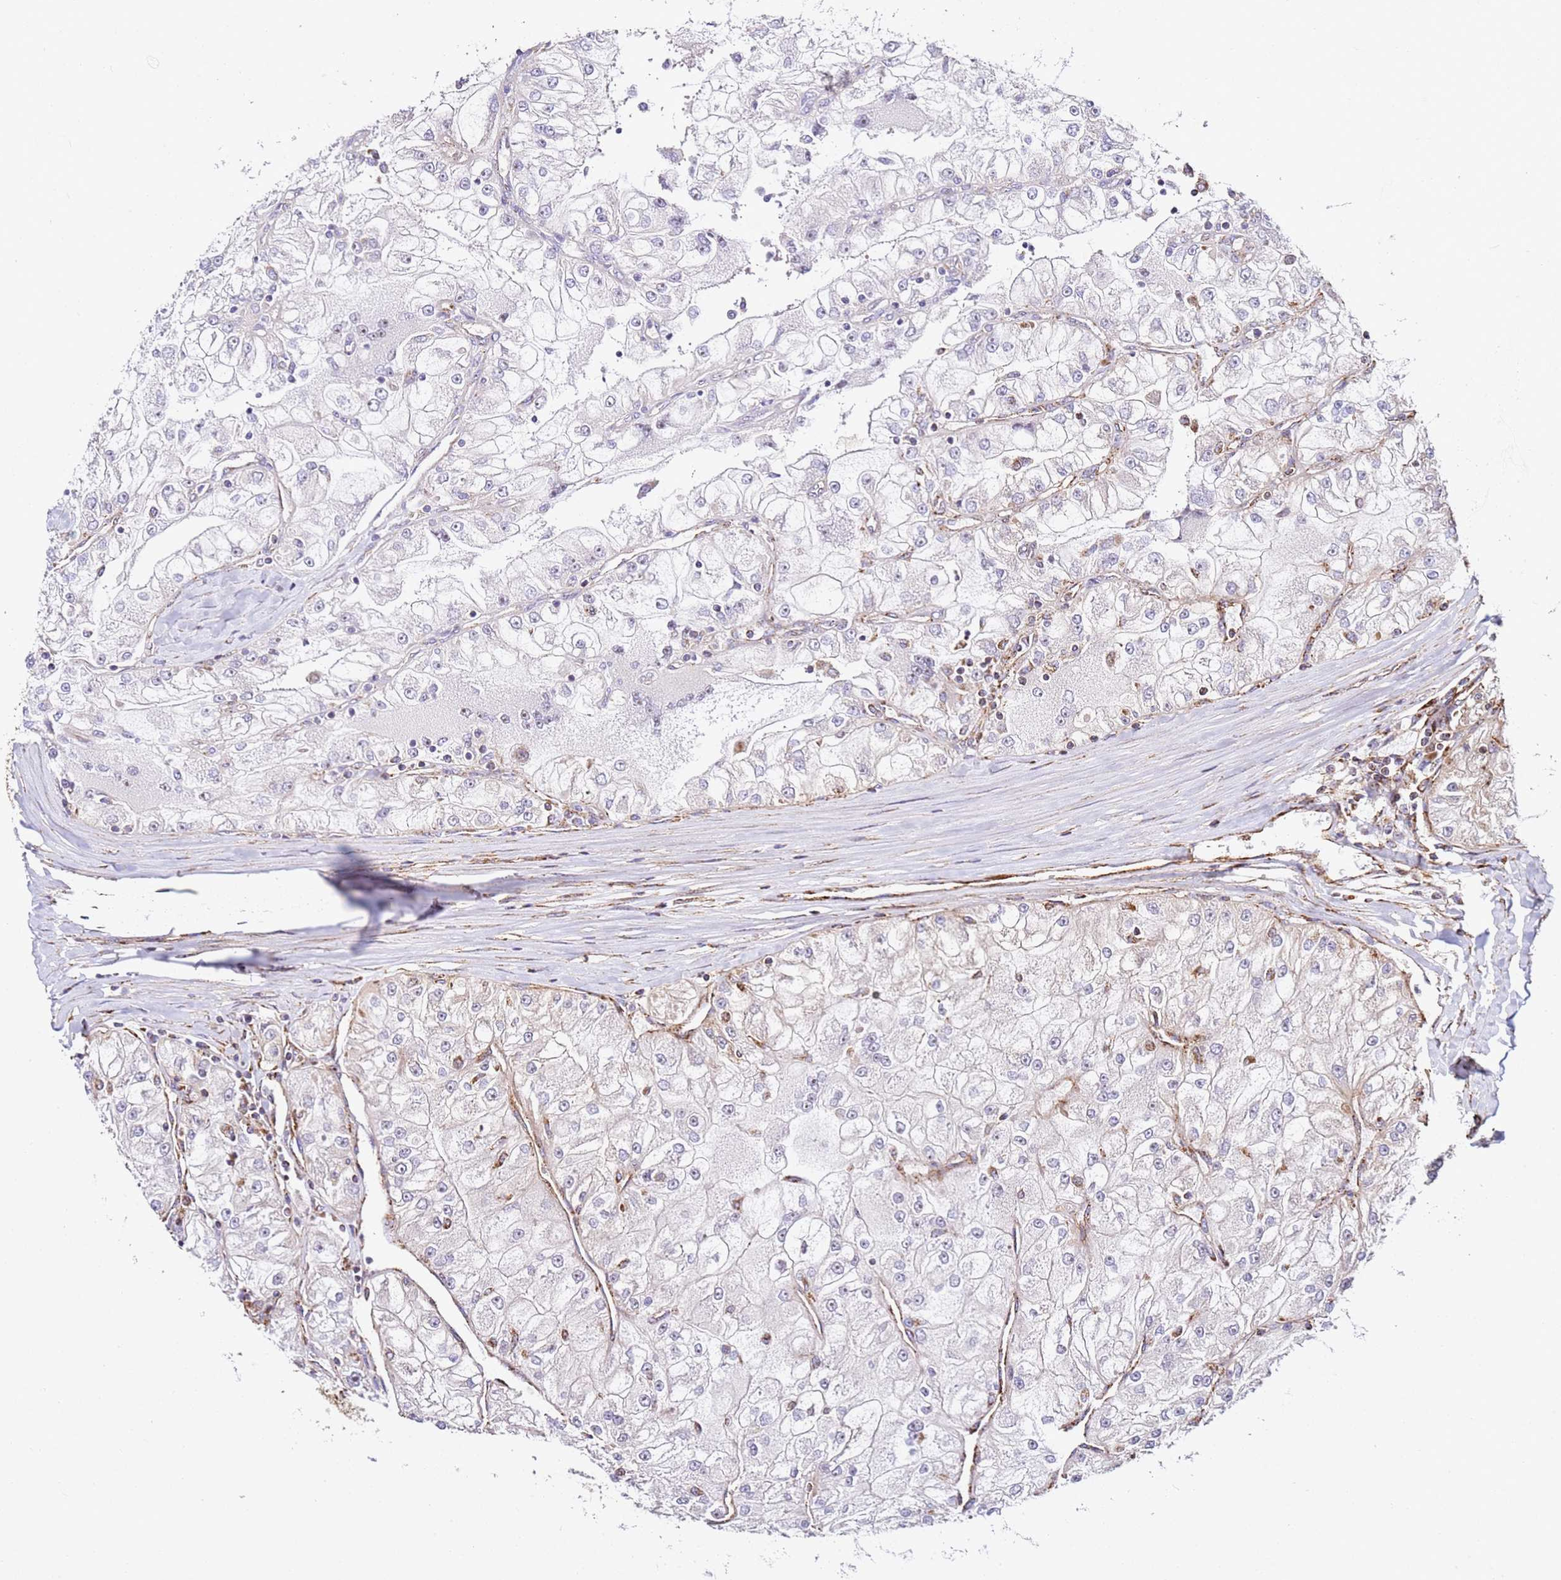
{"staining": {"intensity": "negative", "quantity": "none", "location": "none"}, "tissue": "renal cancer", "cell_type": "Tumor cells", "image_type": "cancer", "snomed": [{"axis": "morphology", "description": "Adenocarcinoma, NOS"}, {"axis": "topography", "description": "Kidney"}], "caption": "Tumor cells show no significant staining in renal adenocarcinoma.", "gene": "NDUFA3", "patient": {"sex": "female", "age": 72}}